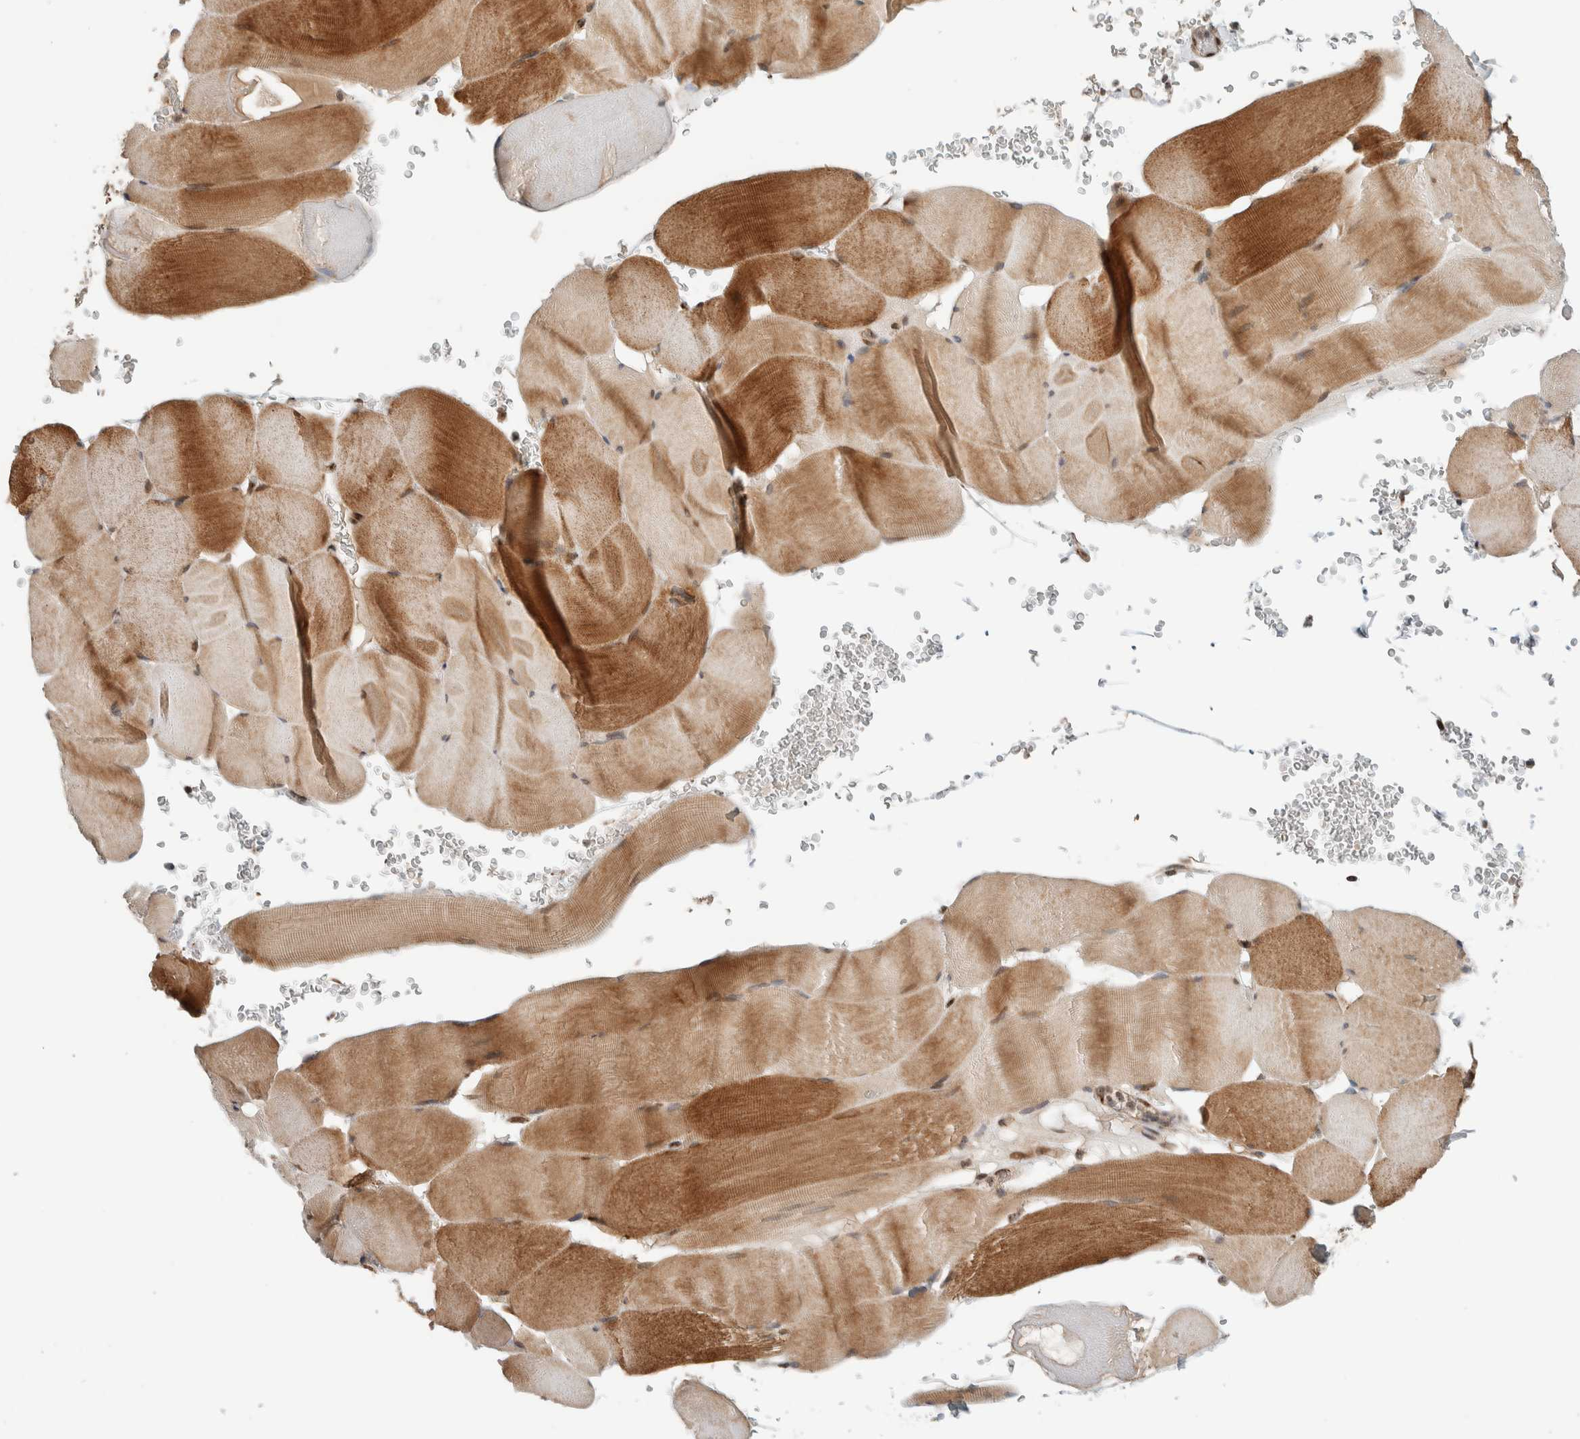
{"staining": {"intensity": "moderate", "quantity": ">75%", "location": "cytoplasmic/membranous"}, "tissue": "skeletal muscle", "cell_type": "Myocytes", "image_type": "normal", "snomed": [{"axis": "morphology", "description": "Normal tissue, NOS"}, {"axis": "topography", "description": "Skeletal muscle"}], "caption": "A medium amount of moderate cytoplasmic/membranous positivity is seen in about >75% of myocytes in unremarkable skeletal muscle.", "gene": "STXBP4", "patient": {"sex": "male", "age": 62}}